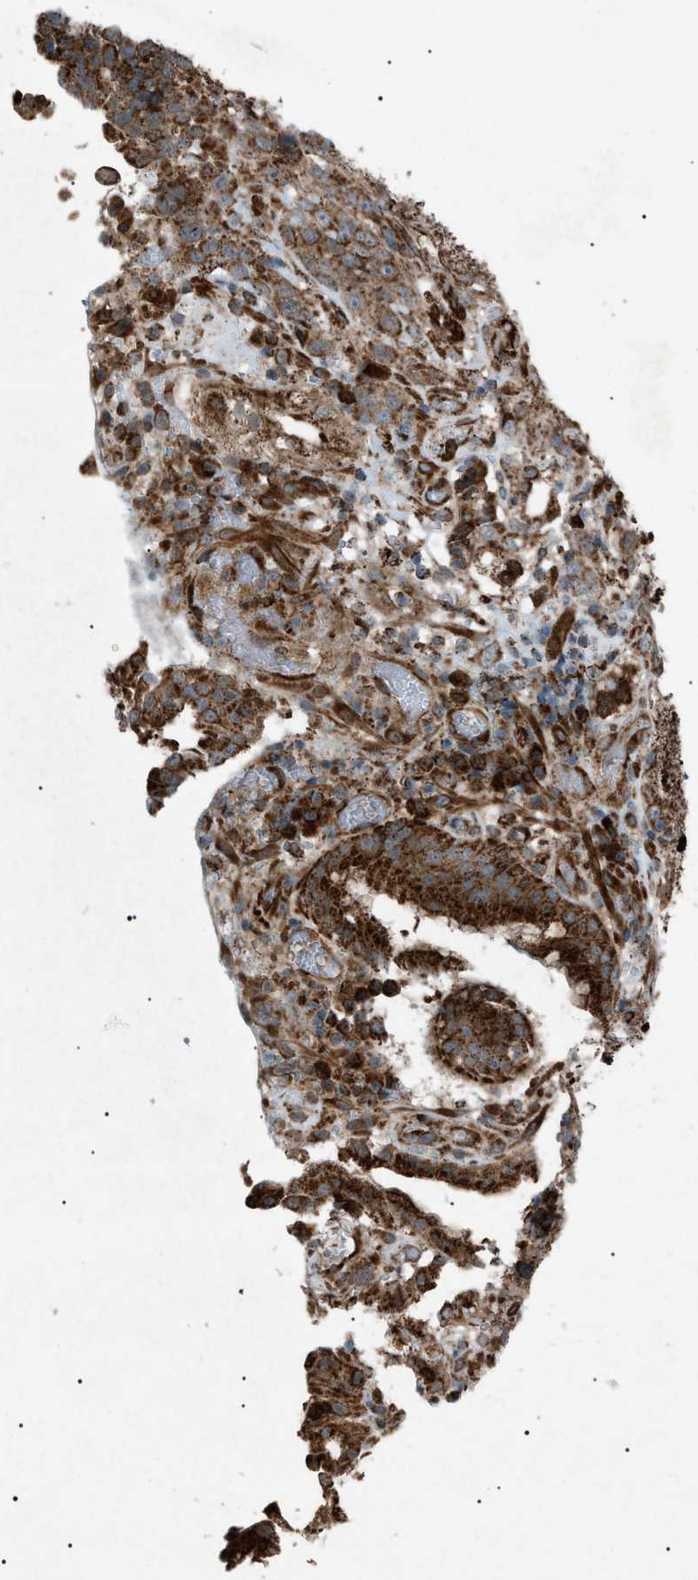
{"staining": {"intensity": "strong", "quantity": ">75%", "location": "cytoplasmic/membranous"}, "tissue": "stomach cancer", "cell_type": "Tumor cells", "image_type": "cancer", "snomed": [{"axis": "morphology", "description": "Normal tissue, NOS"}, {"axis": "morphology", "description": "Adenocarcinoma, NOS"}, {"axis": "topography", "description": "Stomach"}], "caption": "Human stomach cancer stained with a brown dye demonstrates strong cytoplasmic/membranous positive positivity in about >75% of tumor cells.", "gene": "C1GALT1C1", "patient": {"sex": "male", "age": 48}}